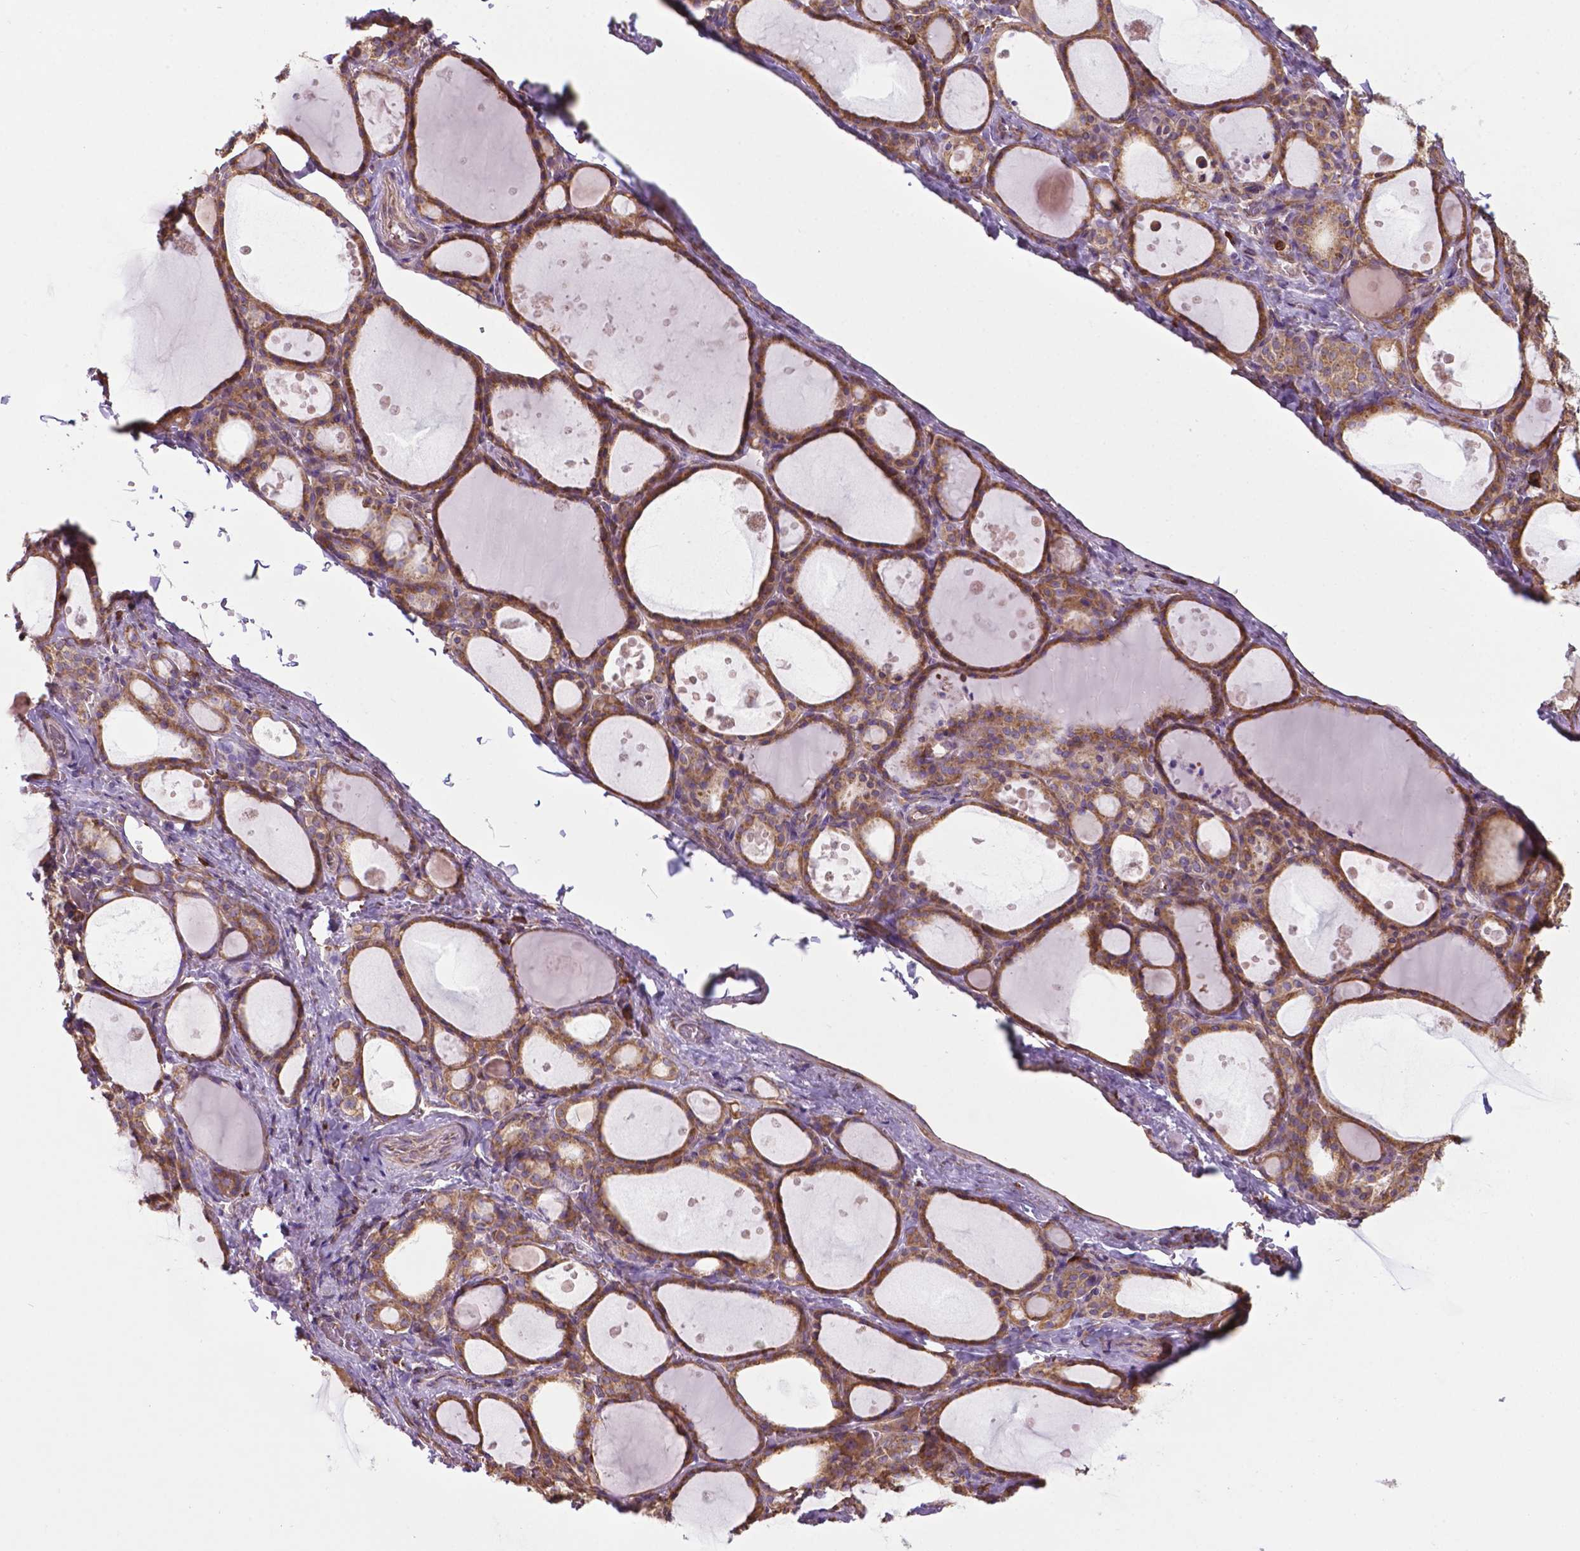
{"staining": {"intensity": "moderate", "quantity": ">75%", "location": "cytoplasmic/membranous"}, "tissue": "thyroid gland", "cell_type": "Glandular cells", "image_type": "normal", "snomed": [{"axis": "morphology", "description": "Normal tissue, NOS"}, {"axis": "topography", "description": "Thyroid gland"}], "caption": "Unremarkable thyroid gland displays moderate cytoplasmic/membranous positivity in approximately >75% of glandular cells, visualized by immunohistochemistry. (DAB = brown stain, brightfield microscopy at high magnification).", "gene": "RPL29", "patient": {"sex": "male", "age": 68}}